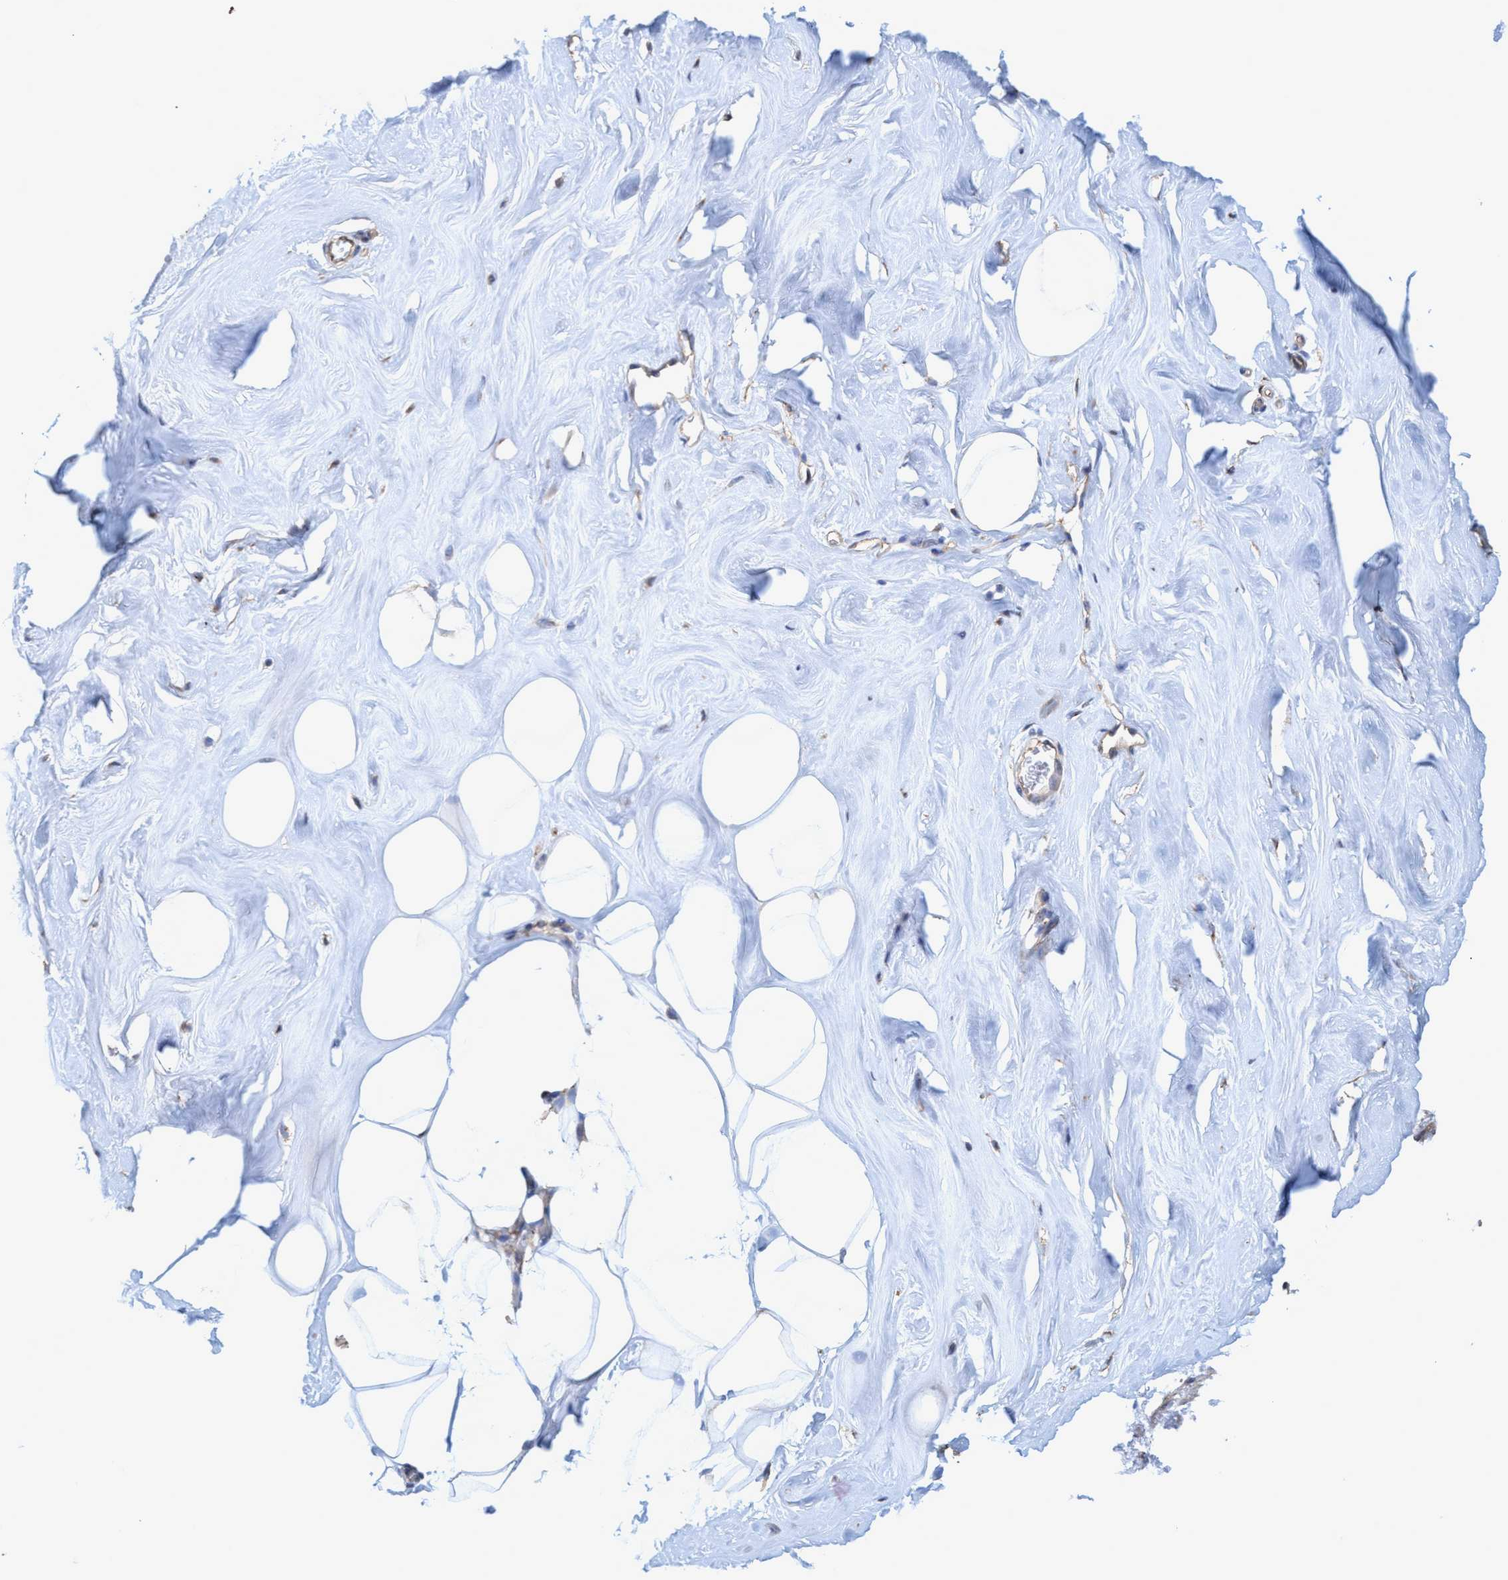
{"staining": {"intensity": "weak", "quantity": "25%-75%", "location": "cytoplasmic/membranous"}, "tissue": "adipose tissue", "cell_type": "Adipocytes", "image_type": "normal", "snomed": [{"axis": "morphology", "description": "Normal tissue, NOS"}, {"axis": "morphology", "description": "Fibrosis, NOS"}, {"axis": "topography", "description": "Breast"}, {"axis": "topography", "description": "Adipose tissue"}], "caption": "A brown stain shows weak cytoplasmic/membranous staining of a protein in adipocytes of benign human adipose tissue.", "gene": "BICD2", "patient": {"sex": "female", "age": 39}}